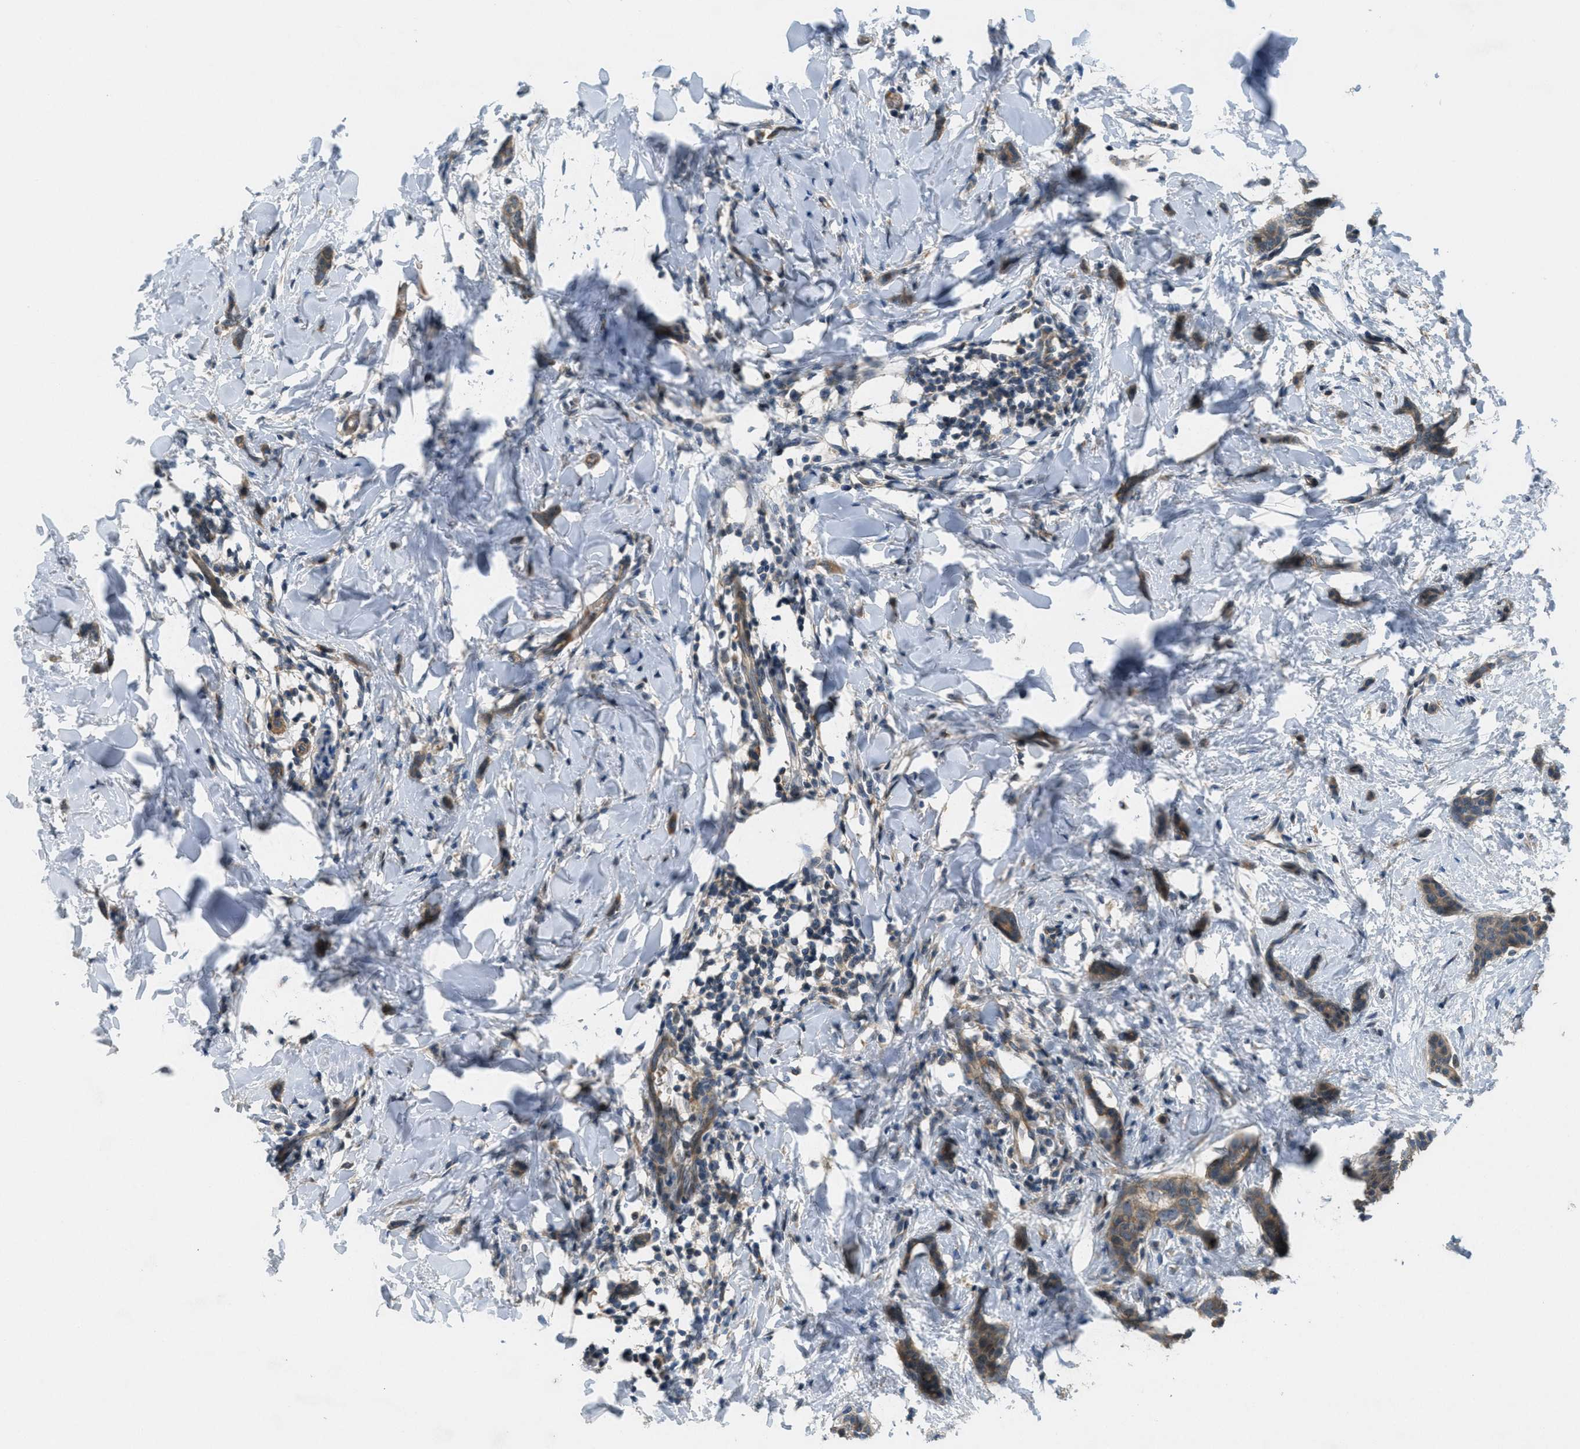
{"staining": {"intensity": "weak", "quantity": ">75%", "location": "cytoplasmic/membranous"}, "tissue": "breast cancer", "cell_type": "Tumor cells", "image_type": "cancer", "snomed": [{"axis": "morphology", "description": "Lobular carcinoma"}, {"axis": "topography", "description": "Skin"}, {"axis": "topography", "description": "Breast"}], "caption": "Human breast cancer (lobular carcinoma) stained for a protein (brown) shows weak cytoplasmic/membranous positive expression in about >75% of tumor cells.", "gene": "ADCY6", "patient": {"sex": "female", "age": 46}}